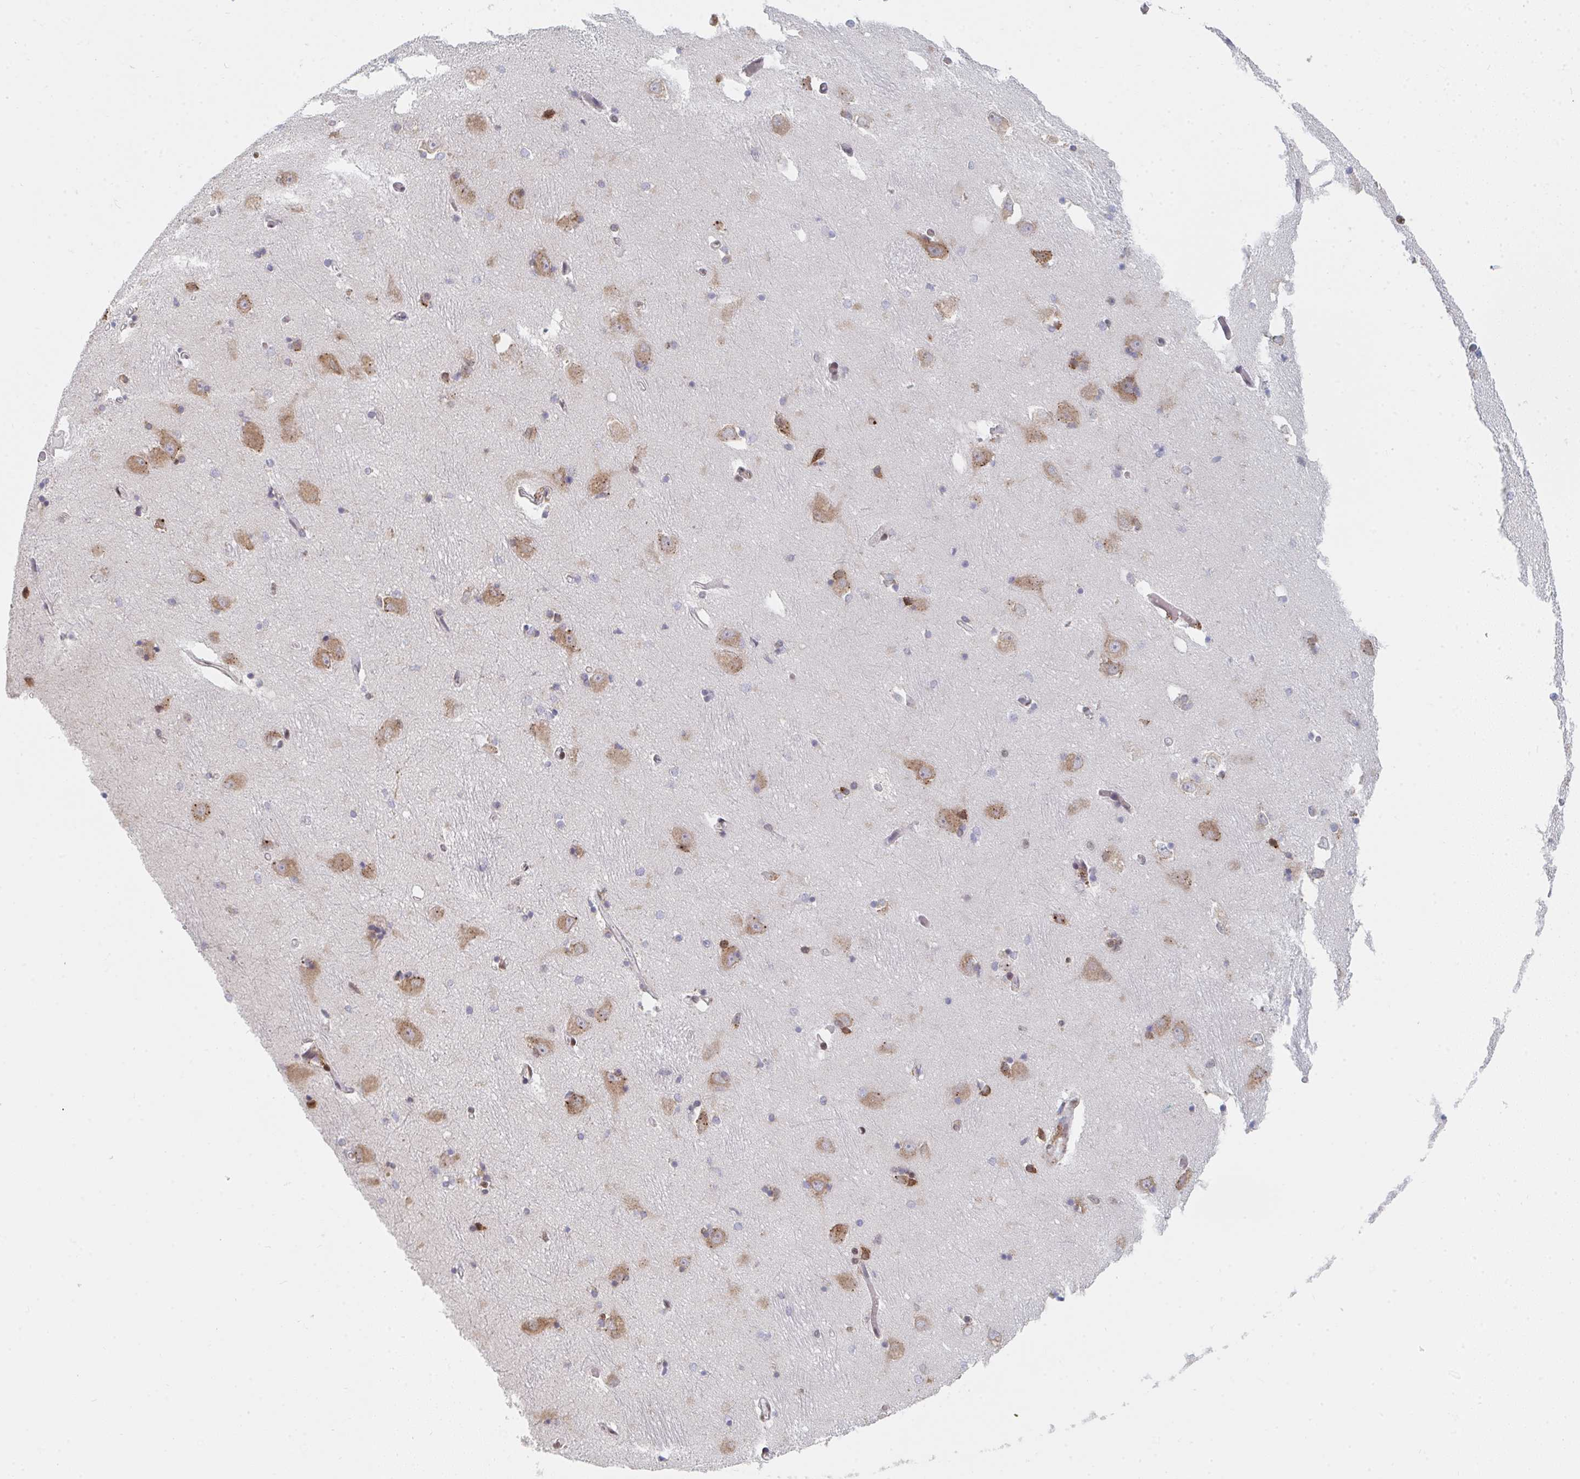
{"staining": {"intensity": "negative", "quantity": "none", "location": "none"}, "tissue": "caudate", "cell_type": "Glial cells", "image_type": "normal", "snomed": [{"axis": "morphology", "description": "Normal tissue, NOS"}, {"axis": "topography", "description": "Lateral ventricle wall"}, {"axis": "topography", "description": "Hippocampus"}], "caption": "DAB immunohistochemical staining of benign caudate reveals no significant staining in glial cells.", "gene": "MBNL1", "patient": {"sex": "female", "age": 63}}